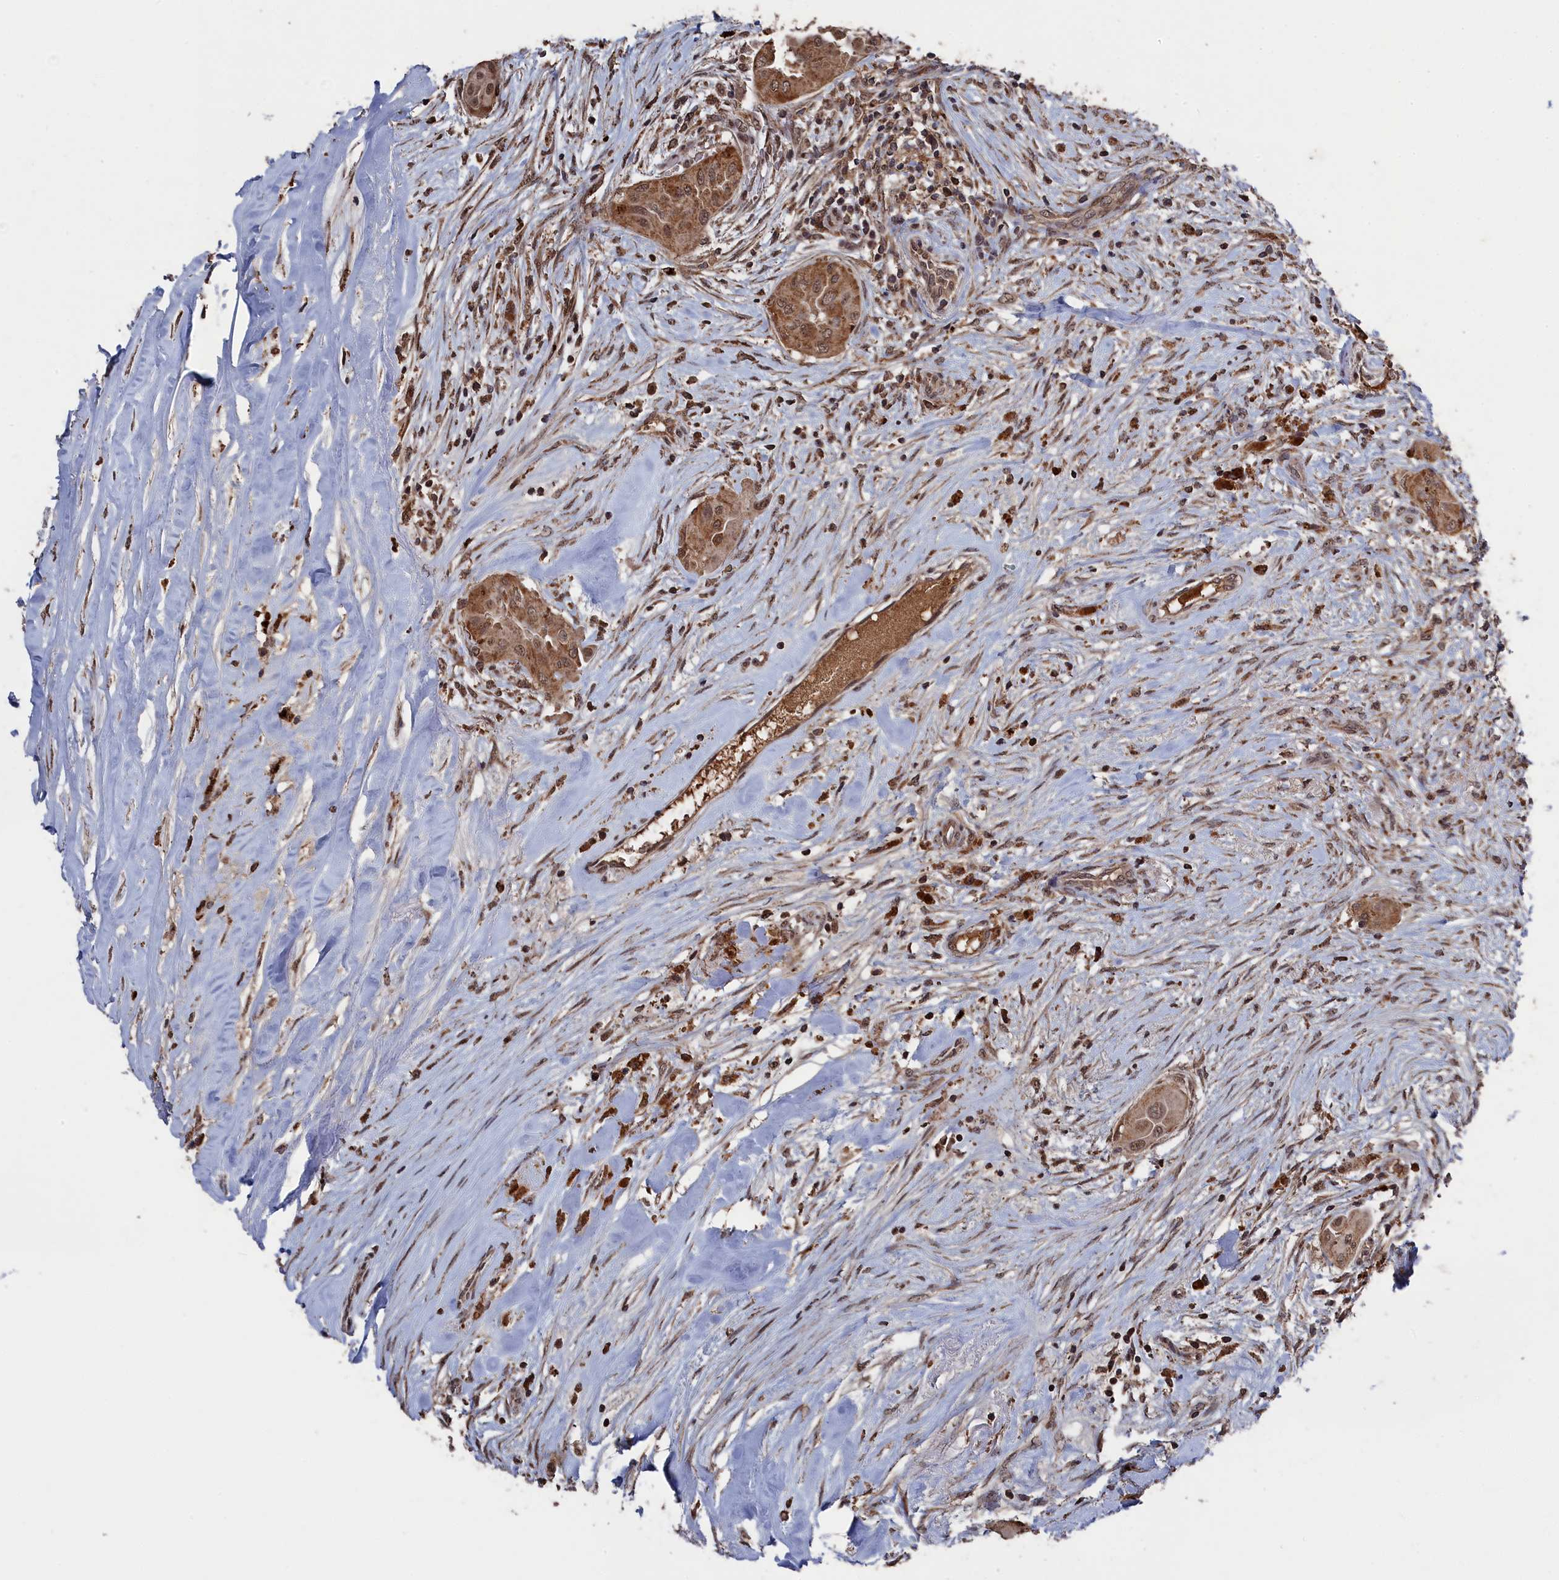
{"staining": {"intensity": "moderate", "quantity": ">75%", "location": "cytoplasmic/membranous,nuclear"}, "tissue": "thyroid cancer", "cell_type": "Tumor cells", "image_type": "cancer", "snomed": [{"axis": "morphology", "description": "Papillary adenocarcinoma, NOS"}, {"axis": "topography", "description": "Thyroid gland"}], "caption": "Approximately >75% of tumor cells in thyroid cancer (papillary adenocarcinoma) demonstrate moderate cytoplasmic/membranous and nuclear protein expression as visualized by brown immunohistochemical staining.", "gene": "CEACAM21", "patient": {"sex": "female", "age": 59}}